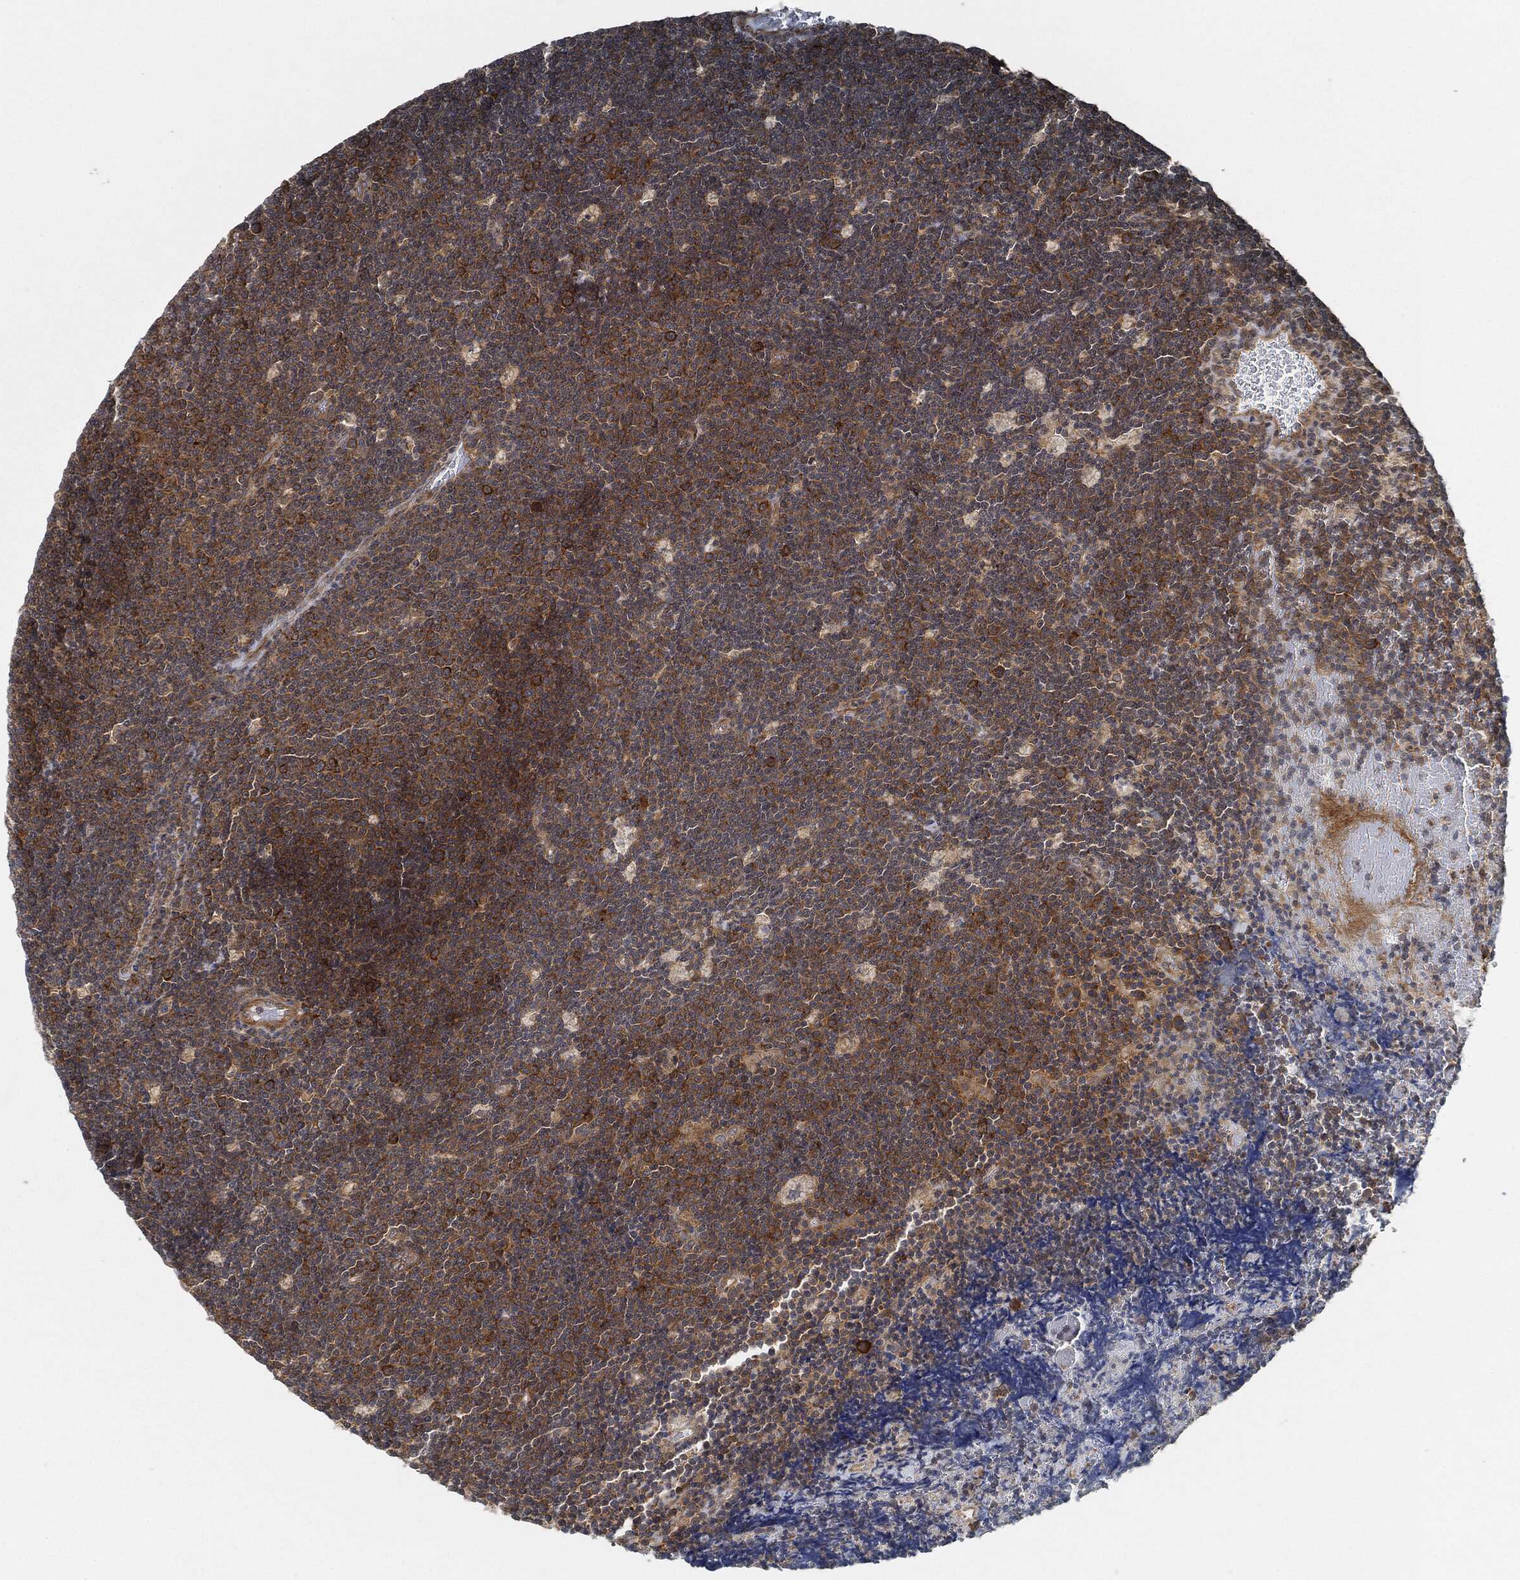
{"staining": {"intensity": "strong", "quantity": "25%-75%", "location": "cytoplasmic/membranous"}, "tissue": "lymphoma", "cell_type": "Tumor cells", "image_type": "cancer", "snomed": [{"axis": "morphology", "description": "Malignant lymphoma, non-Hodgkin's type, Low grade"}, {"axis": "topography", "description": "Brain"}], "caption": "Human lymphoma stained with a protein marker shows strong staining in tumor cells.", "gene": "TPT1", "patient": {"sex": "female", "age": 66}}